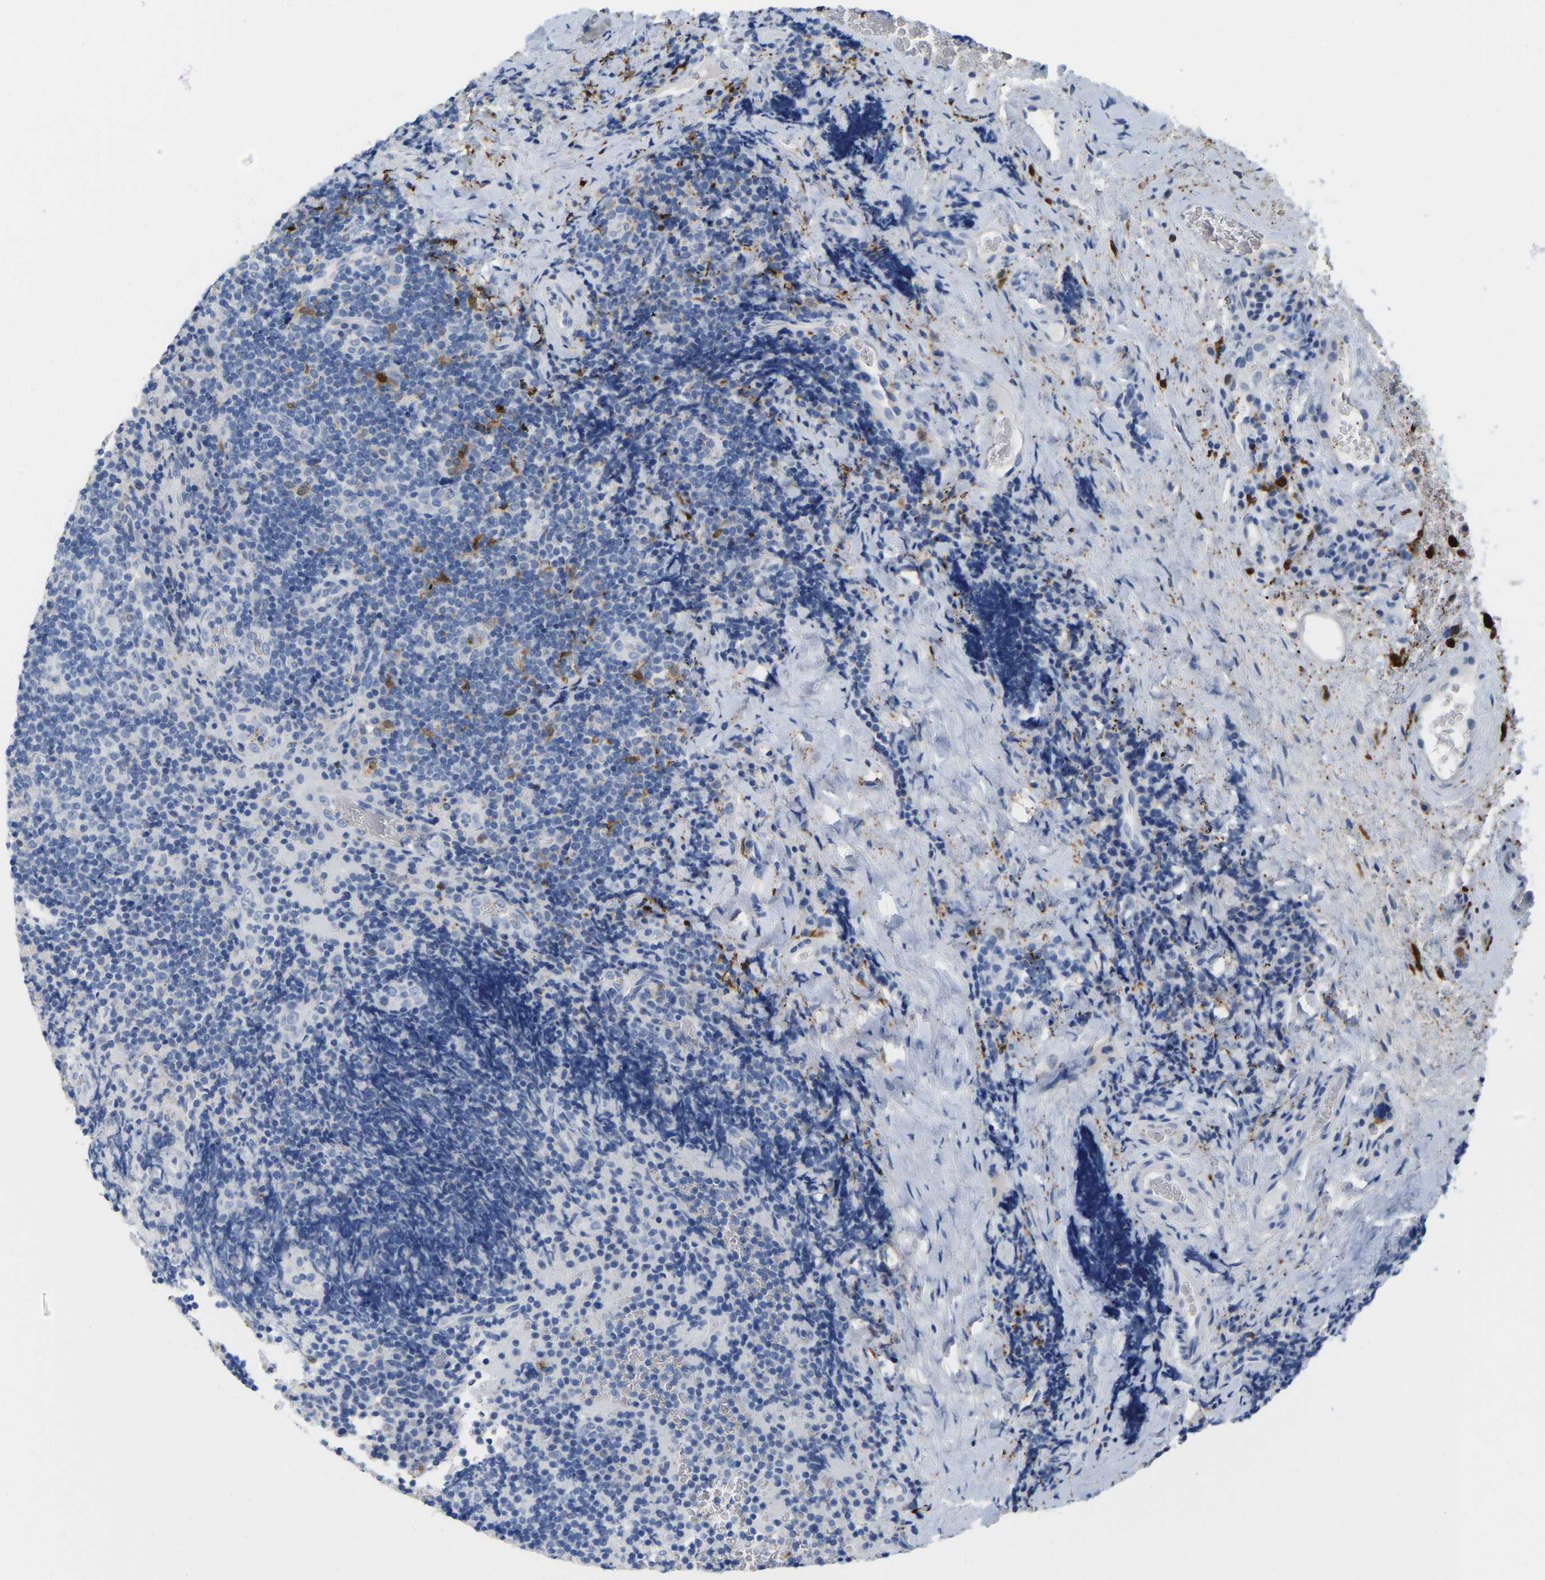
{"staining": {"intensity": "negative", "quantity": "none", "location": "none"}, "tissue": "lymphoma", "cell_type": "Tumor cells", "image_type": "cancer", "snomed": [{"axis": "morphology", "description": "Malignant lymphoma, non-Hodgkin's type, High grade"}, {"axis": "topography", "description": "Tonsil"}], "caption": "Immunohistochemistry (IHC) of malignant lymphoma, non-Hodgkin's type (high-grade) exhibits no expression in tumor cells.", "gene": "ULBP2", "patient": {"sex": "female", "age": 36}}